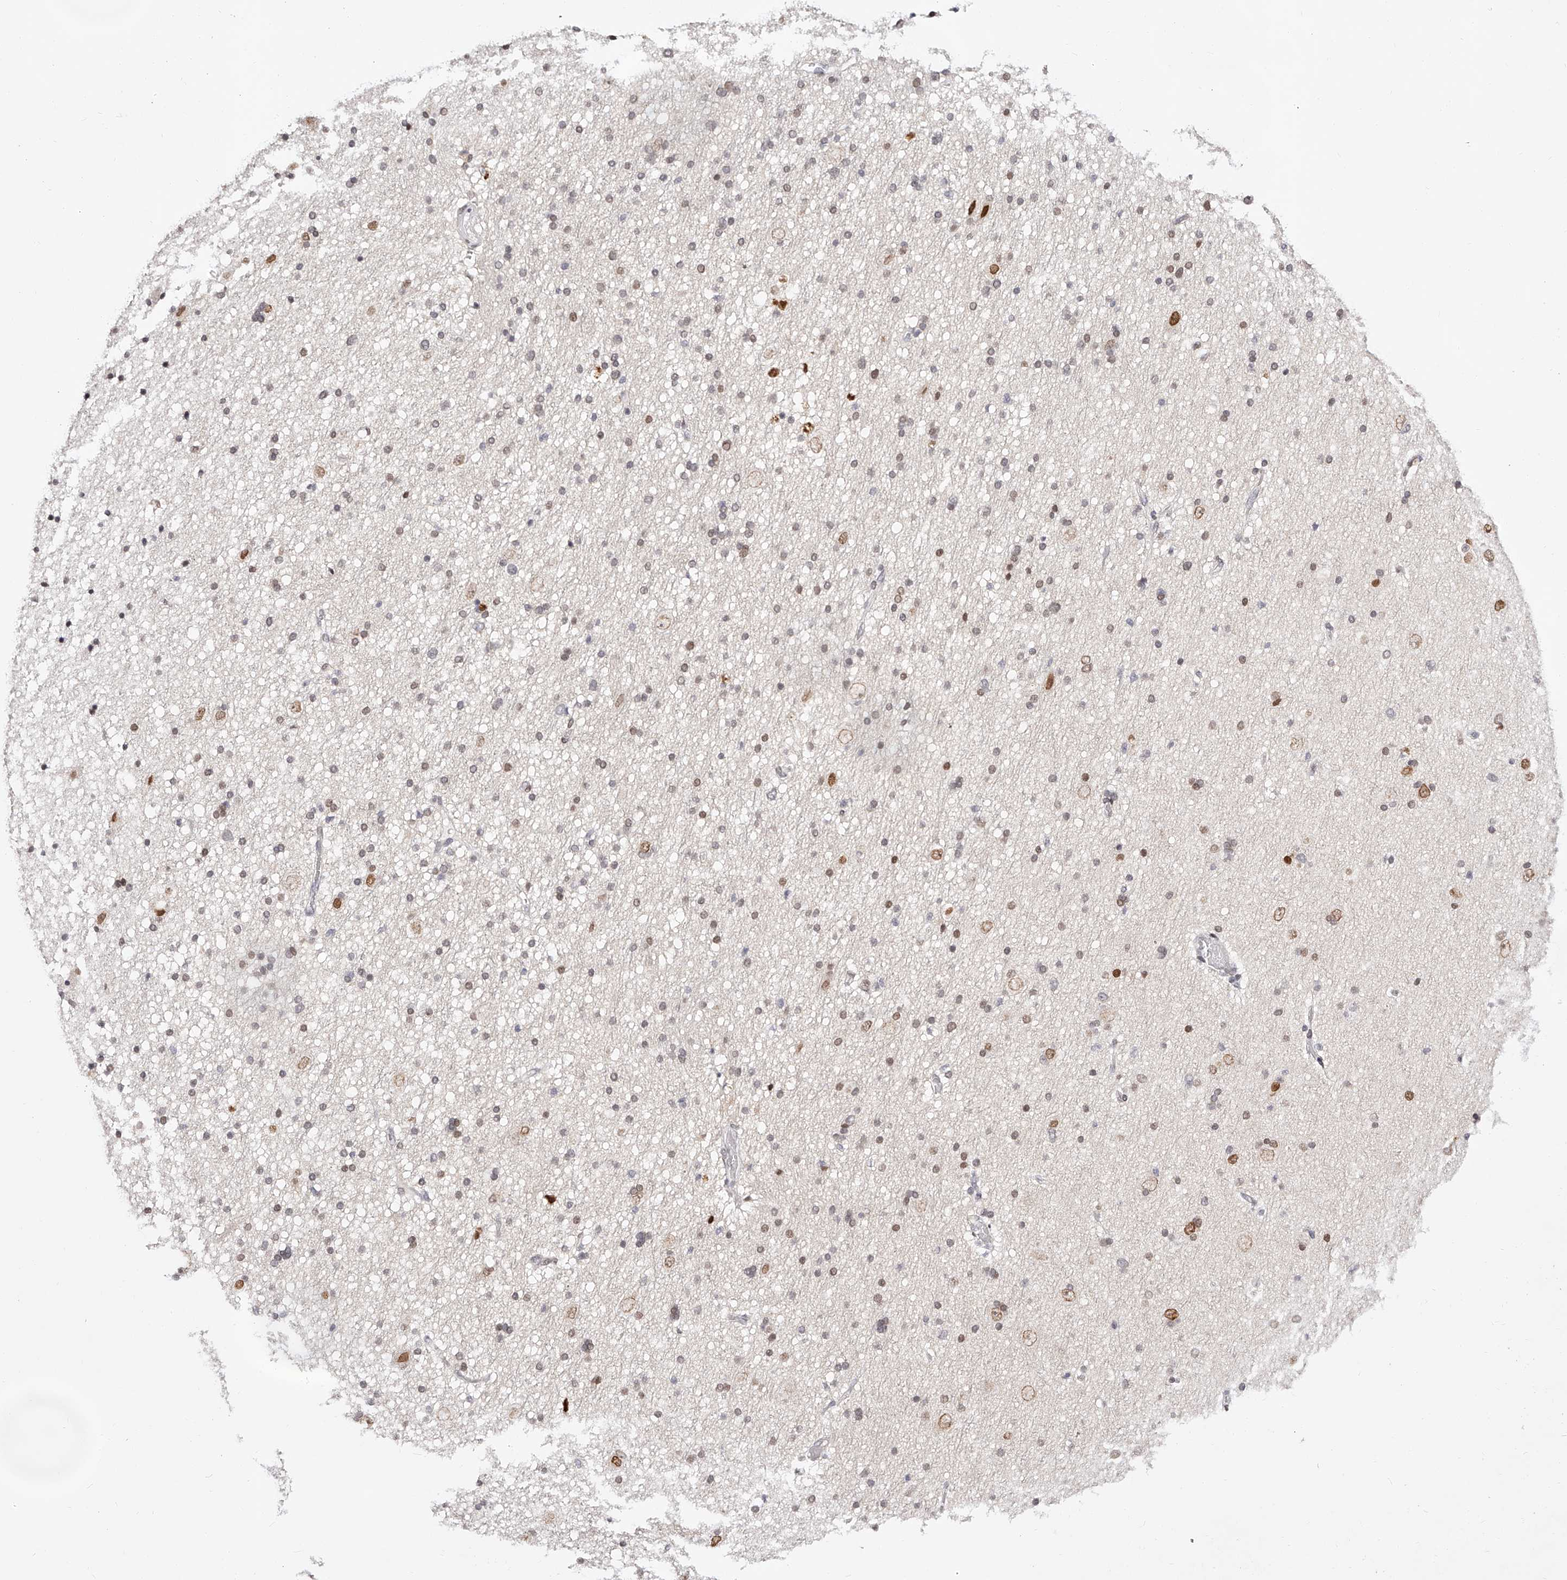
{"staining": {"intensity": "negative", "quantity": "none", "location": "none"}, "tissue": "cerebral cortex", "cell_type": "Endothelial cells", "image_type": "normal", "snomed": [{"axis": "morphology", "description": "Normal tissue, NOS"}, {"axis": "topography", "description": "Cerebral cortex"}], "caption": "Immunohistochemistry image of benign human cerebral cortex stained for a protein (brown), which exhibits no staining in endothelial cells.", "gene": "USF3", "patient": {"sex": "male", "age": 34}}